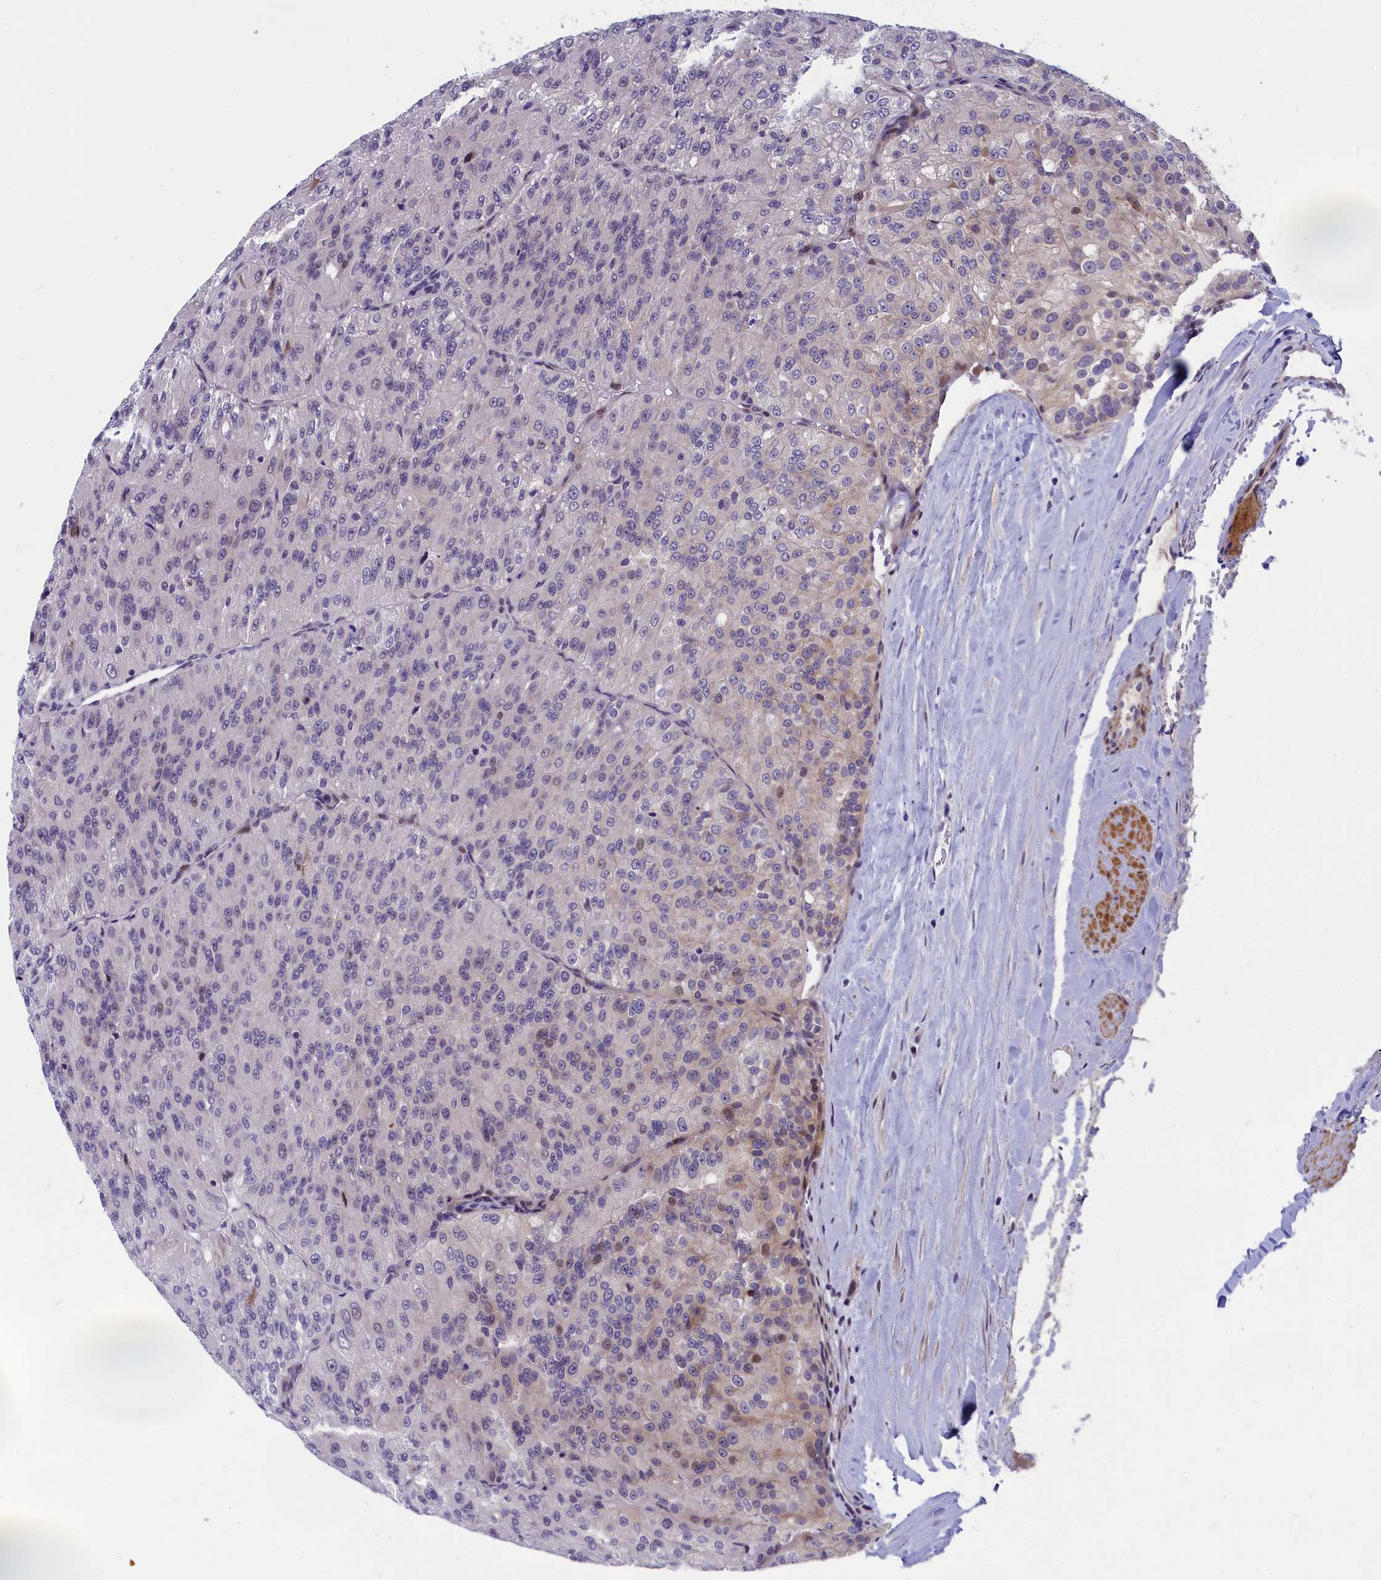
{"staining": {"intensity": "negative", "quantity": "none", "location": "none"}, "tissue": "renal cancer", "cell_type": "Tumor cells", "image_type": "cancer", "snomed": [{"axis": "morphology", "description": "Adenocarcinoma, NOS"}, {"axis": "topography", "description": "Kidney"}], "caption": "Renal cancer was stained to show a protein in brown. There is no significant positivity in tumor cells.", "gene": "ANKRD34B", "patient": {"sex": "female", "age": 63}}